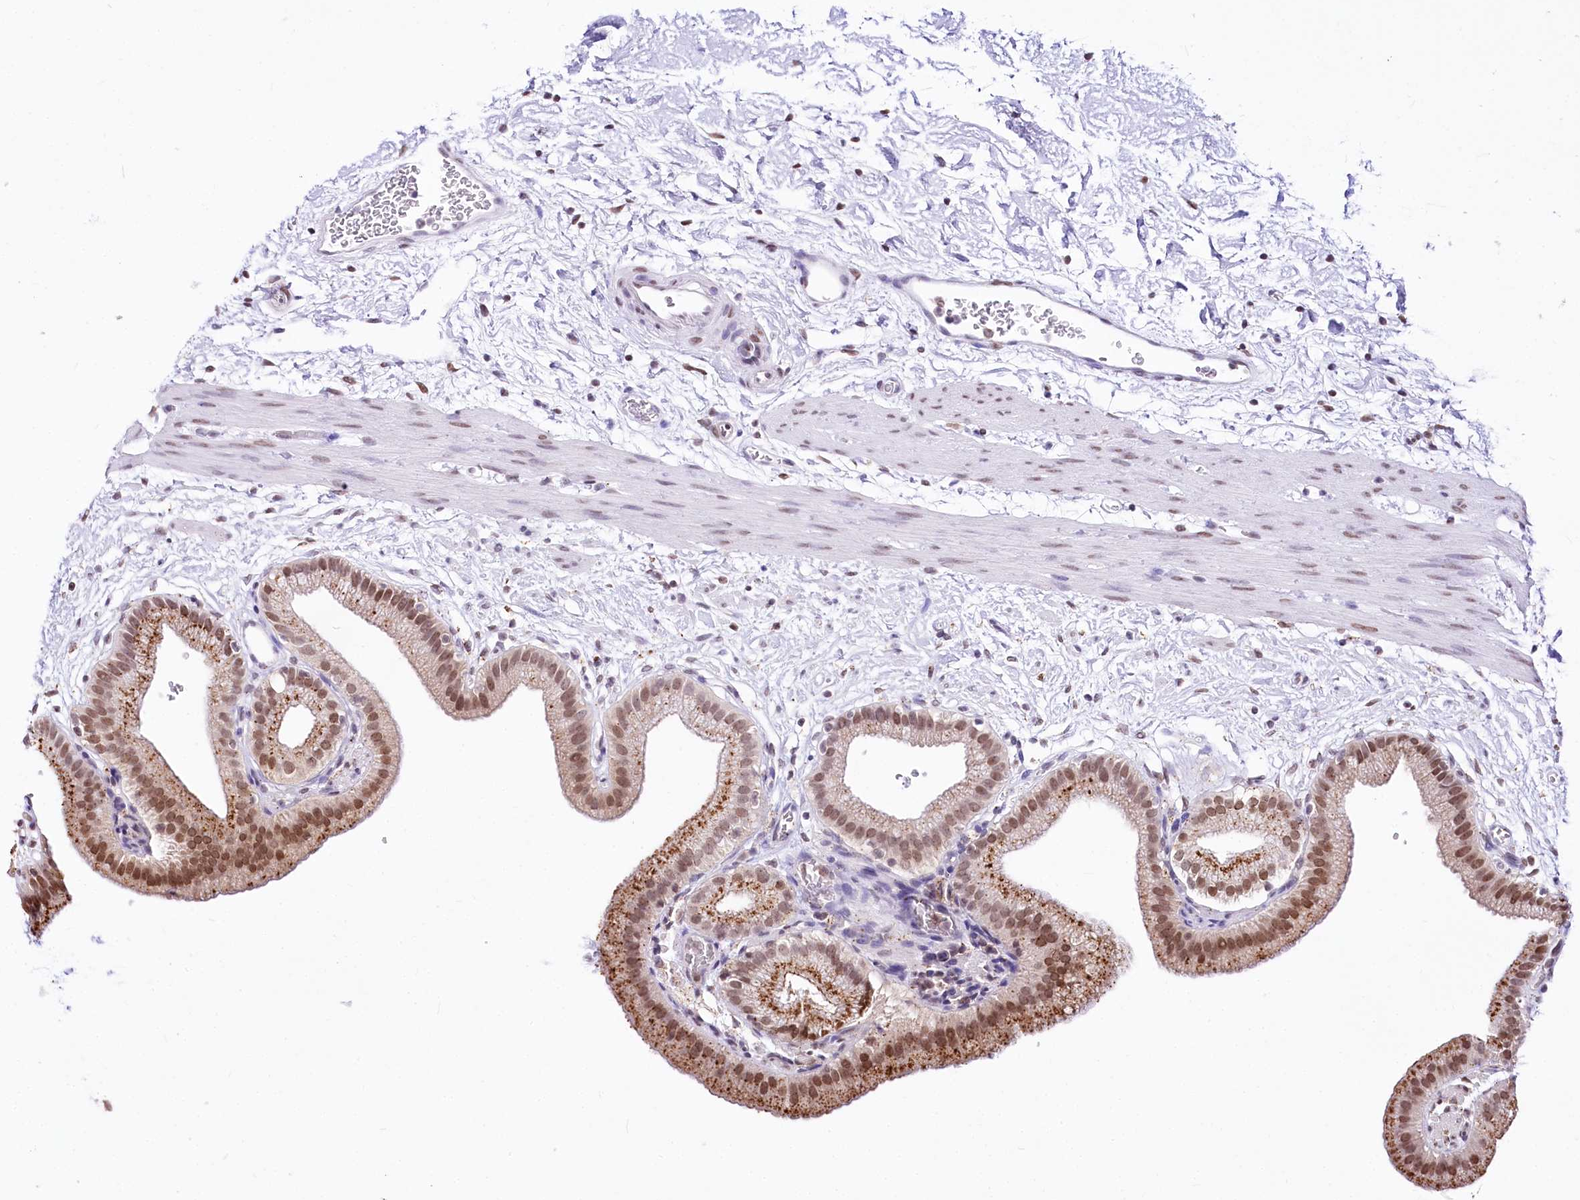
{"staining": {"intensity": "moderate", "quantity": ">75%", "location": "cytoplasmic/membranous,nuclear"}, "tissue": "gallbladder", "cell_type": "Glandular cells", "image_type": "normal", "snomed": [{"axis": "morphology", "description": "Normal tissue, NOS"}, {"axis": "topography", "description": "Gallbladder"}], "caption": "This histopathology image displays normal gallbladder stained with immunohistochemistry to label a protein in brown. The cytoplasmic/membranous,nuclear of glandular cells show moderate positivity for the protein. Nuclei are counter-stained blue.", "gene": "ZFYVE27", "patient": {"sex": "male", "age": 55}}